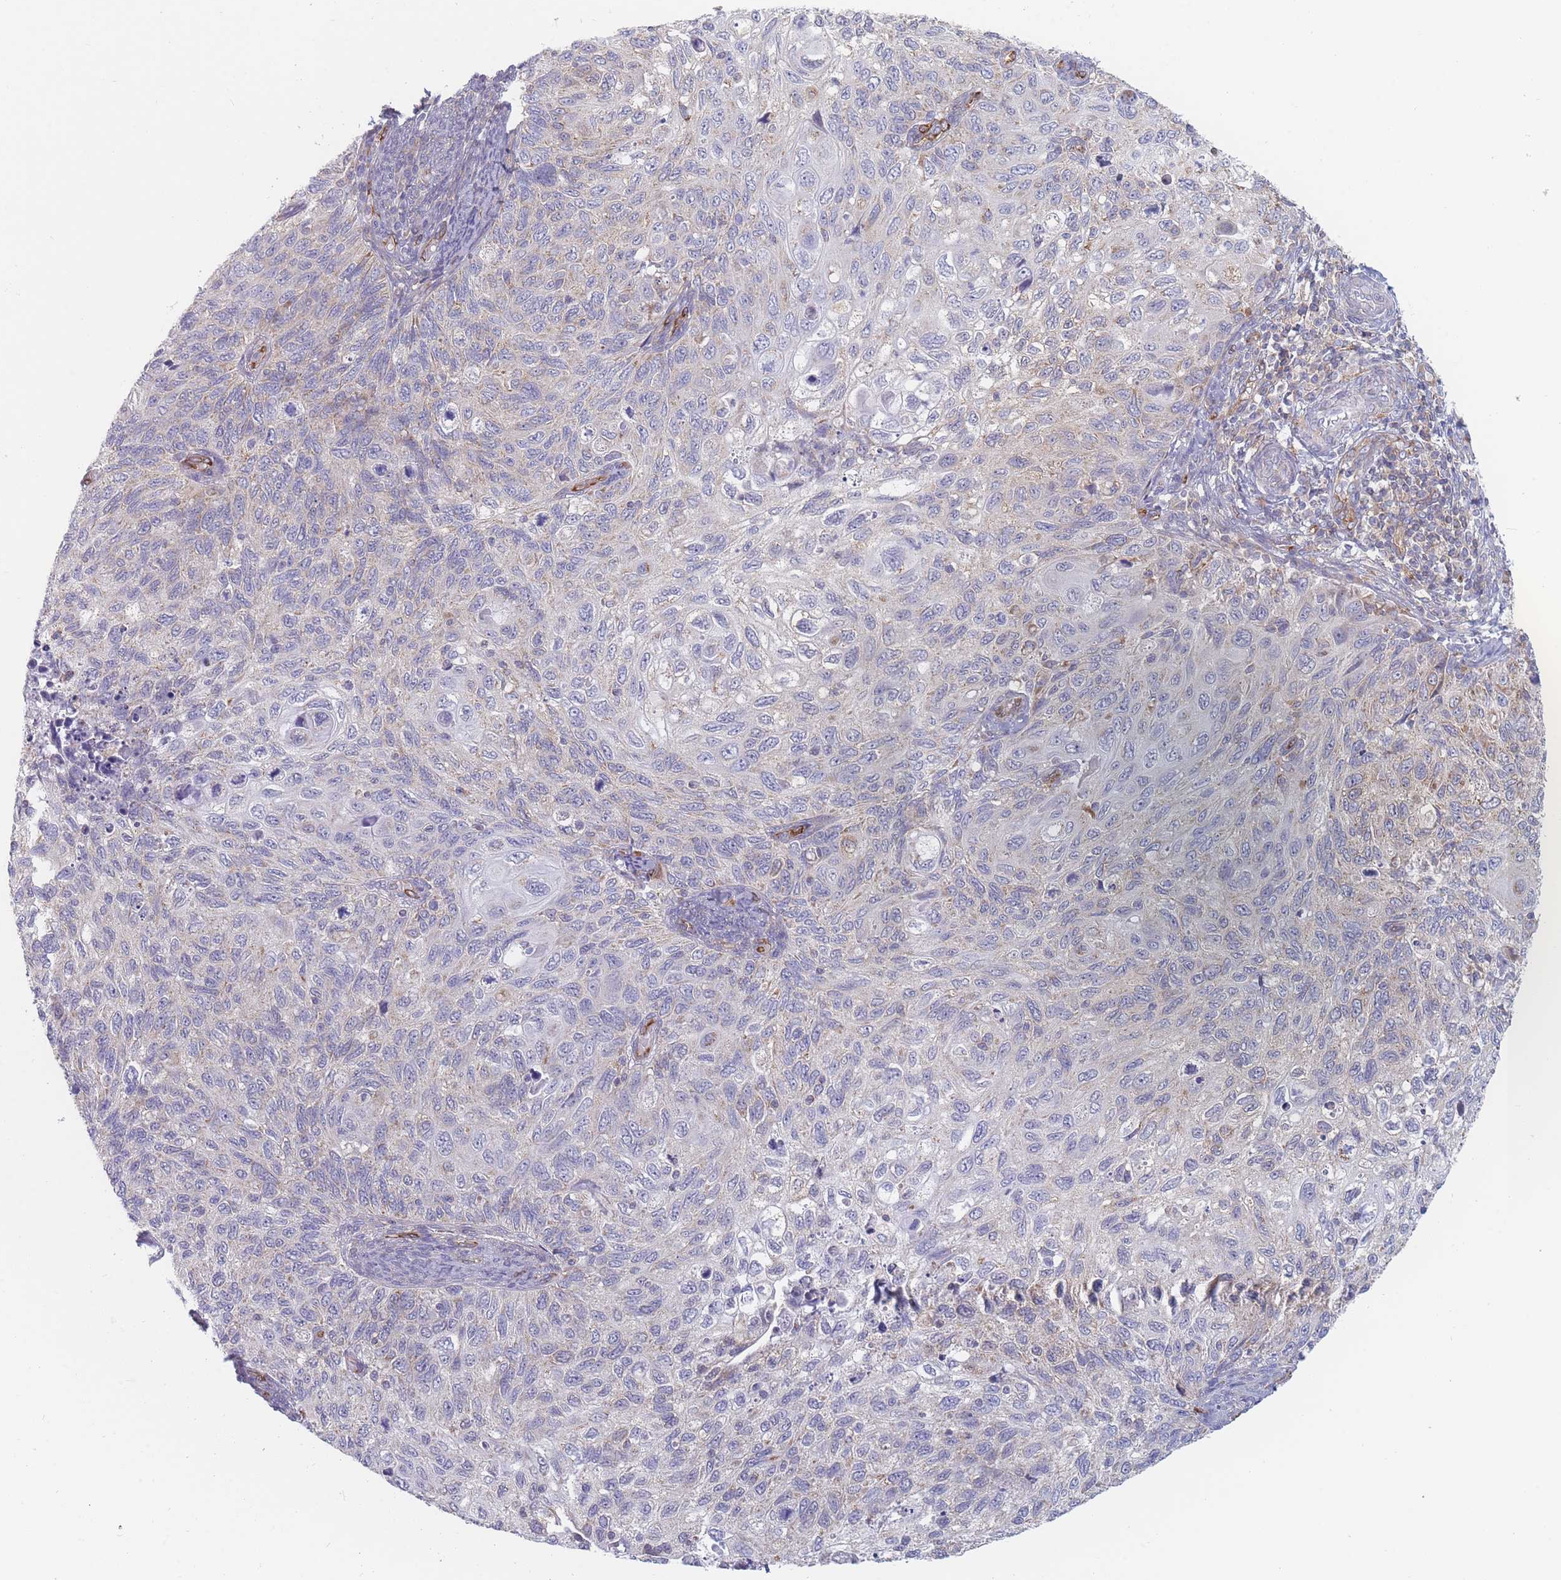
{"staining": {"intensity": "negative", "quantity": "none", "location": "none"}, "tissue": "cervical cancer", "cell_type": "Tumor cells", "image_type": "cancer", "snomed": [{"axis": "morphology", "description": "Squamous cell carcinoma, NOS"}, {"axis": "topography", "description": "Cervix"}], "caption": "Cervical squamous cell carcinoma was stained to show a protein in brown. There is no significant expression in tumor cells.", "gene": "MAP1S", "patient": {"sex": "female", "age": 70}}